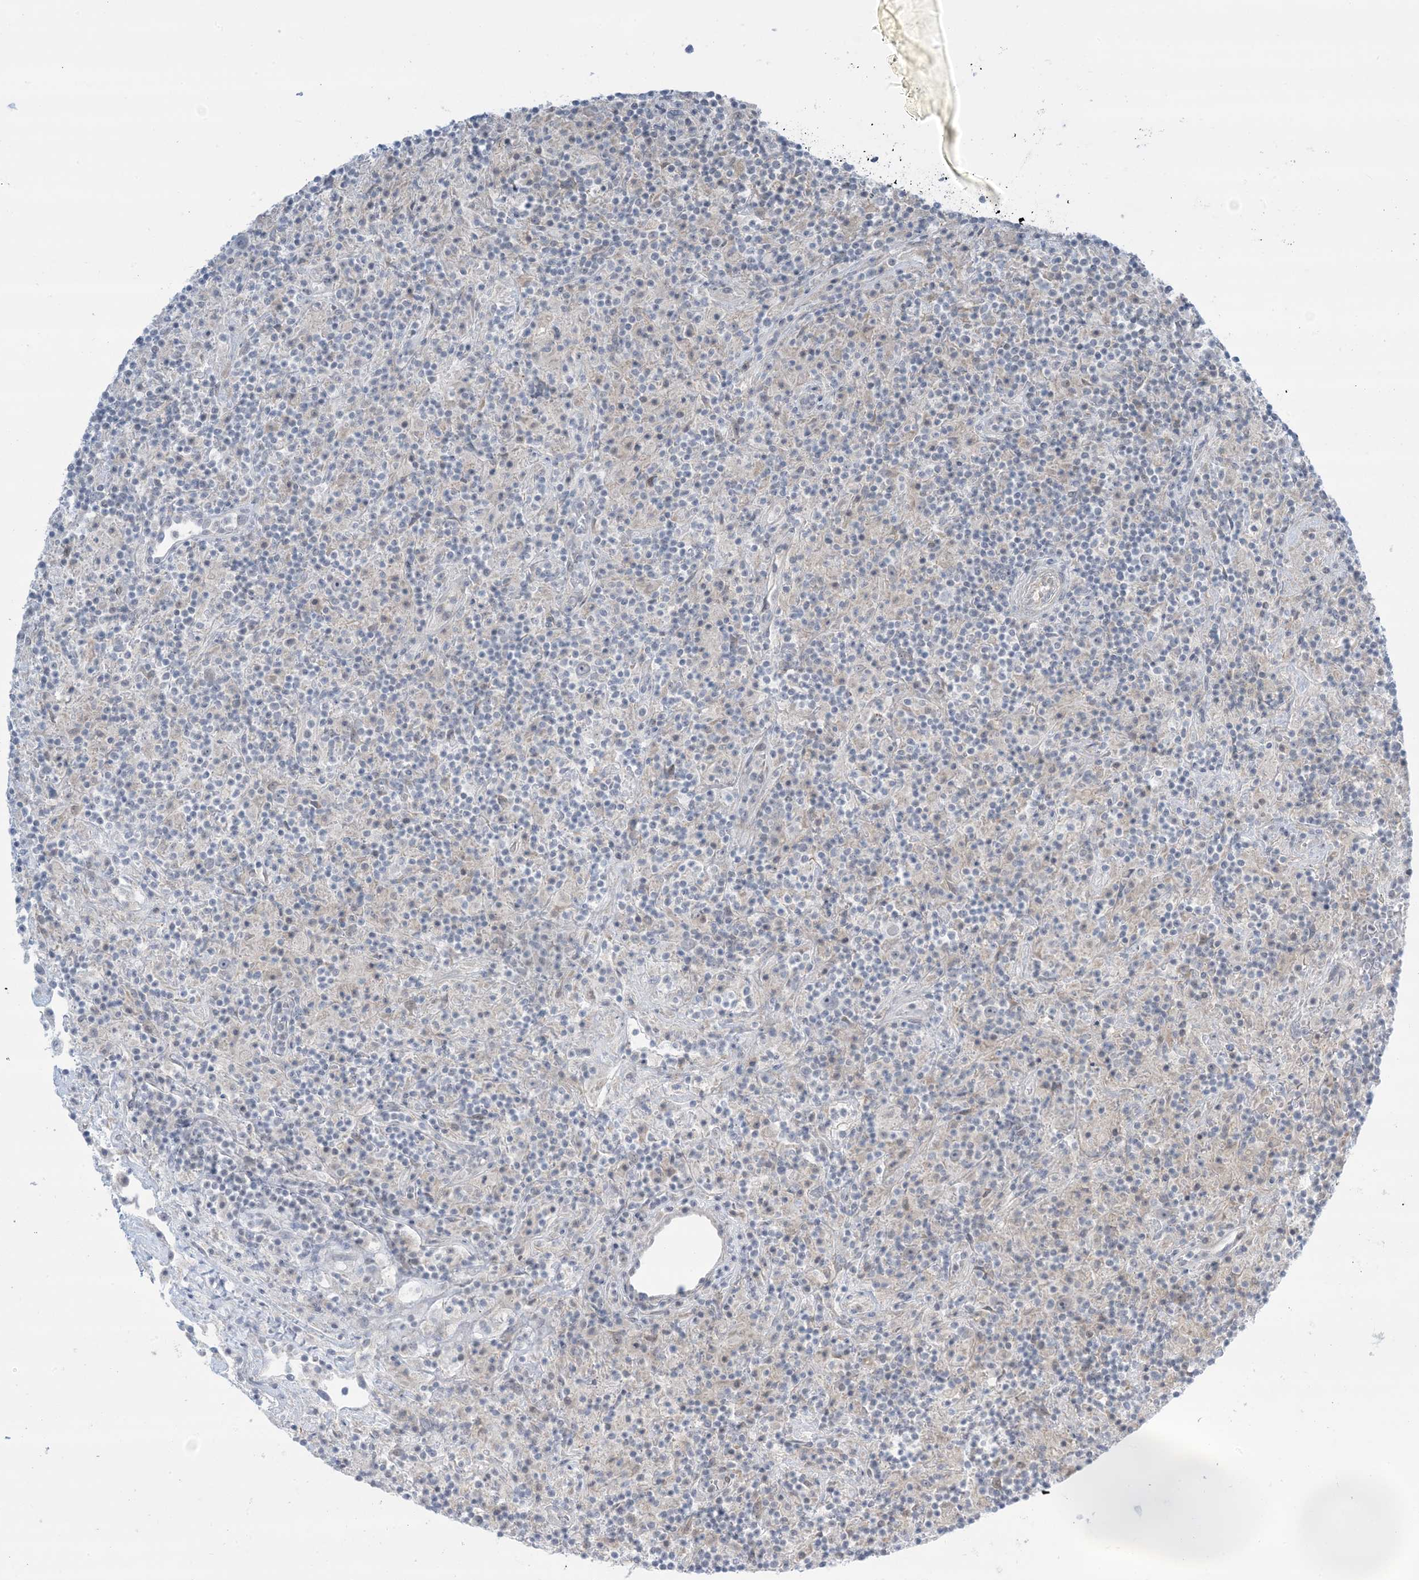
{"staining": {"intensity": "negative", "quantity": "none", "location": "none"}, "tissue": "lymphoma", "cell_type": "Tumor cells", "image_type": "cancer", "snomed": [{"axis": "morphology", "description": "Hodgkin's disease, NOS"}, {"axis": "topography", "description": "Lymph node"}], "caption": "Immunohistochemistry (IHC) of human Hodgkin's disease displays no positivity in tumor cells. (DAB (3,3'-diaminobenzidine) immunohistochemistry, high magnification).", "gene": "TFPT", "patient": {"sex": "male", "age": 70}}